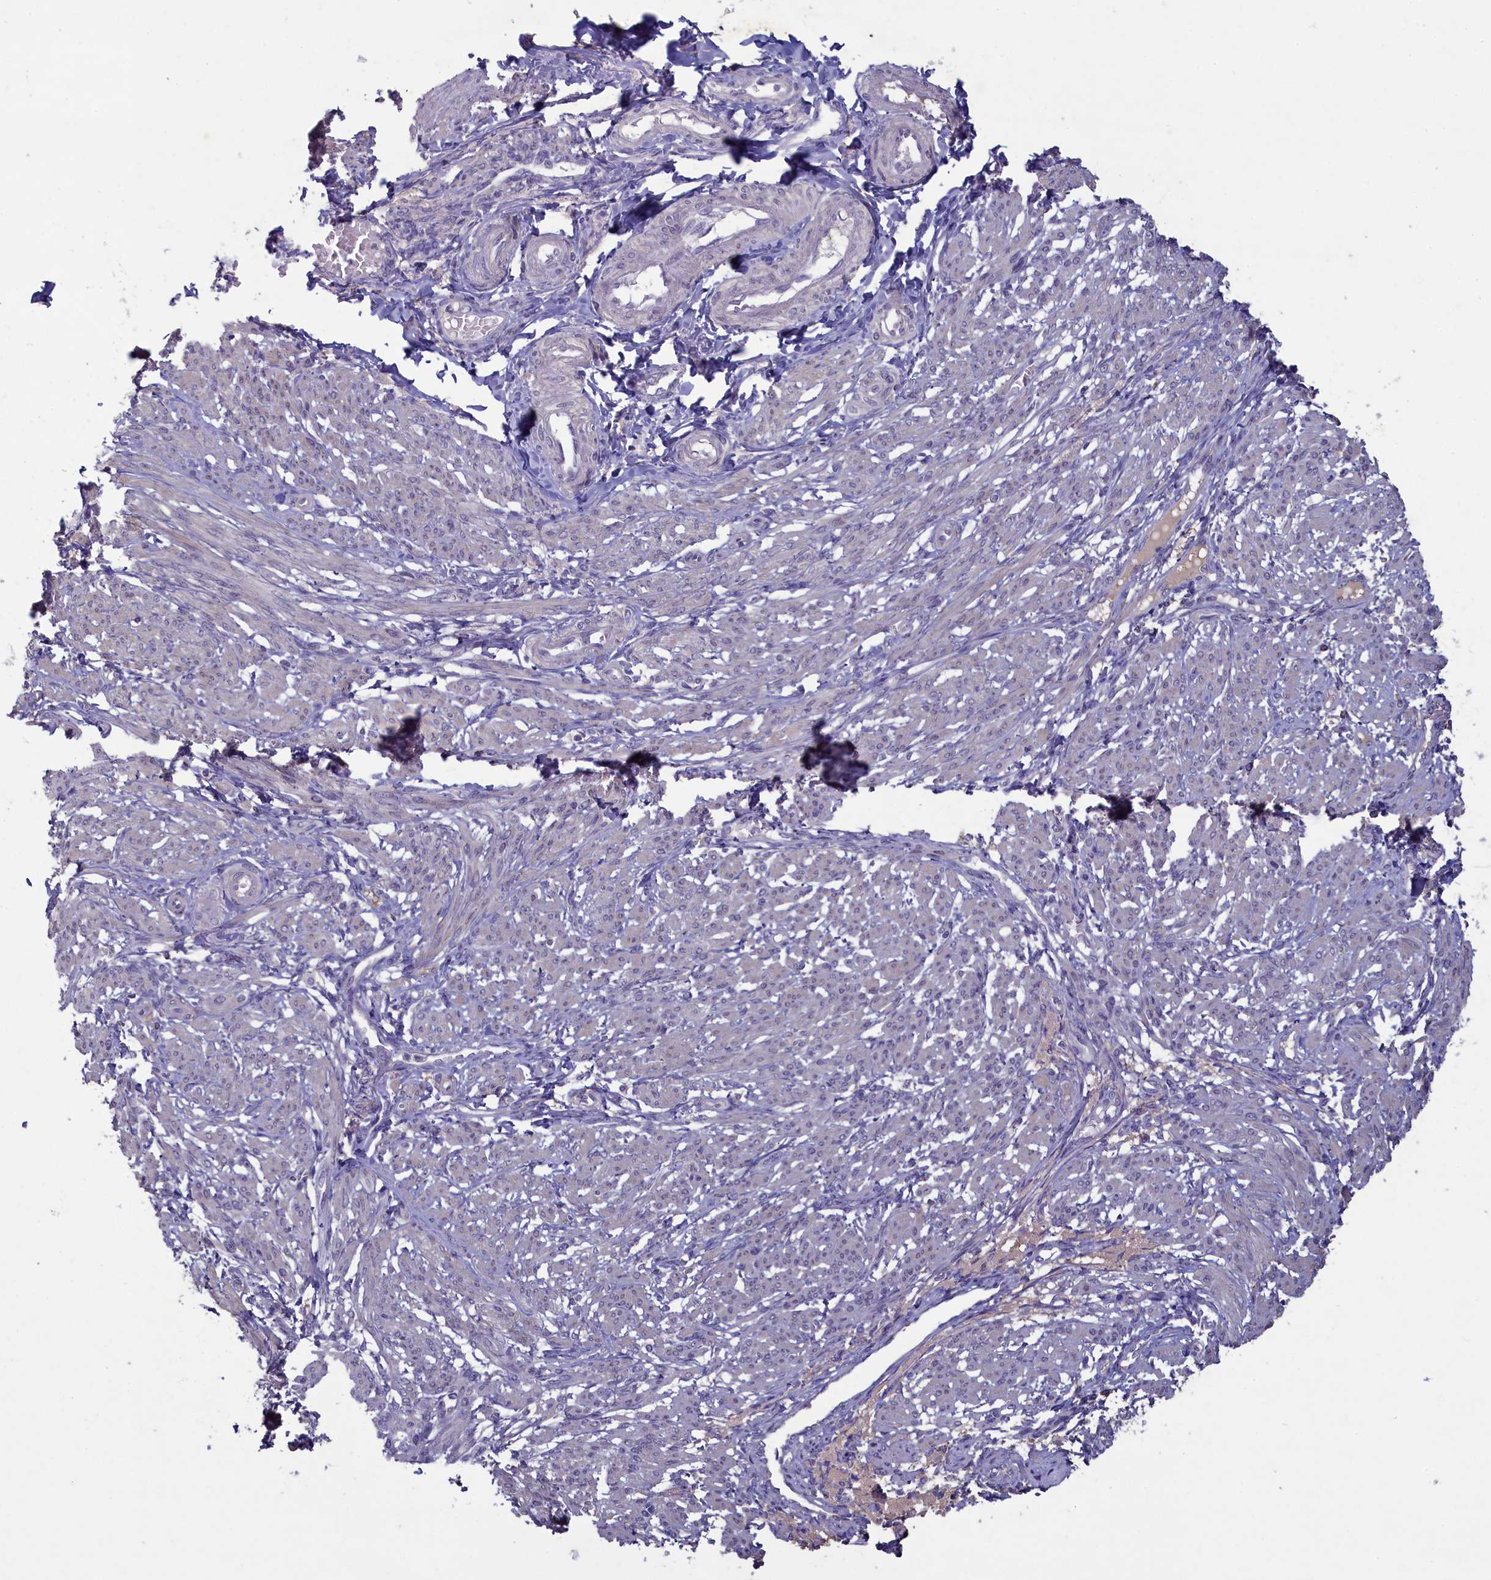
{"staining": {"intensity": "negative", "quantity": "none", "location": "none"}, "tissue": "smooth muscle", "cell_type": "Smooth muscle cells", "image_type": "normal", "snomed": [{"axis": "morphology", "description": "Normal tissue, NOS"}, {"axis": "topography", "description": "Smooth muscle"}], "caption": "Immunohistochemical staining of unremarkable human smooth muscle exhibits no significant expression in smooth muscle cells.", "gene": "ATF7IP2", "patient": {"sex": "female", "age": 39}}